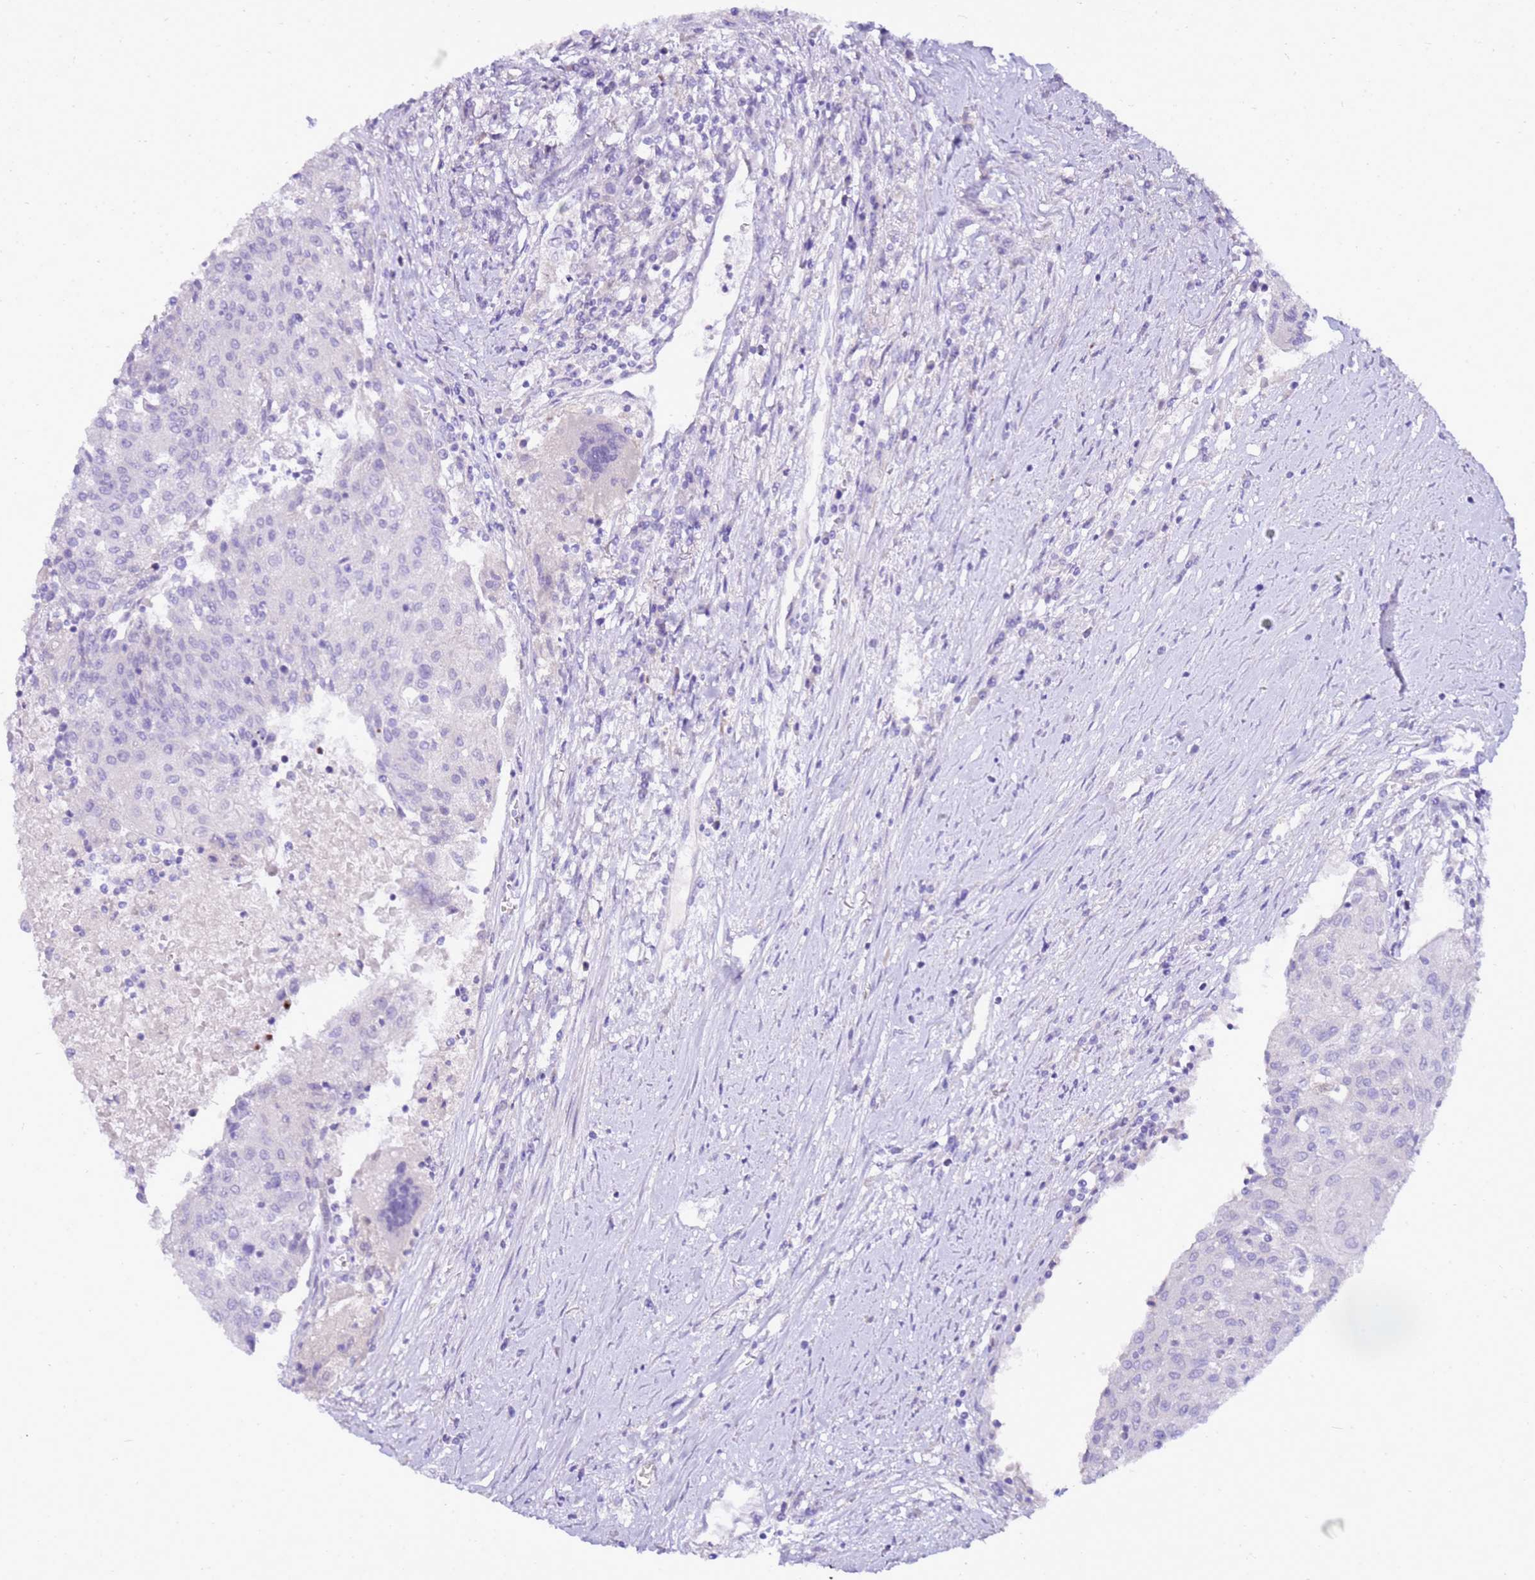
{"staining": {"intensity": "negative", "quantity": "none", "location": "none"}, "tissue": "urothelial cancer", "cell_type": "Tumor cells", "image_type": "cancer", "snomed": [{"axis": "morphology", "description": "Urothelial carcinoma, High grade"}, {"axis": "topography", "description": "Urinary bladder"}], "caption": "DAB (3,3'-diaminobenzidine) immunohistochemical staining of urothelial carcinoma (high-grade) demonstrates no significant expression in tumor cells.", "gene": "DCDC2B", "patient": {"sex": "female", "age": 85}}